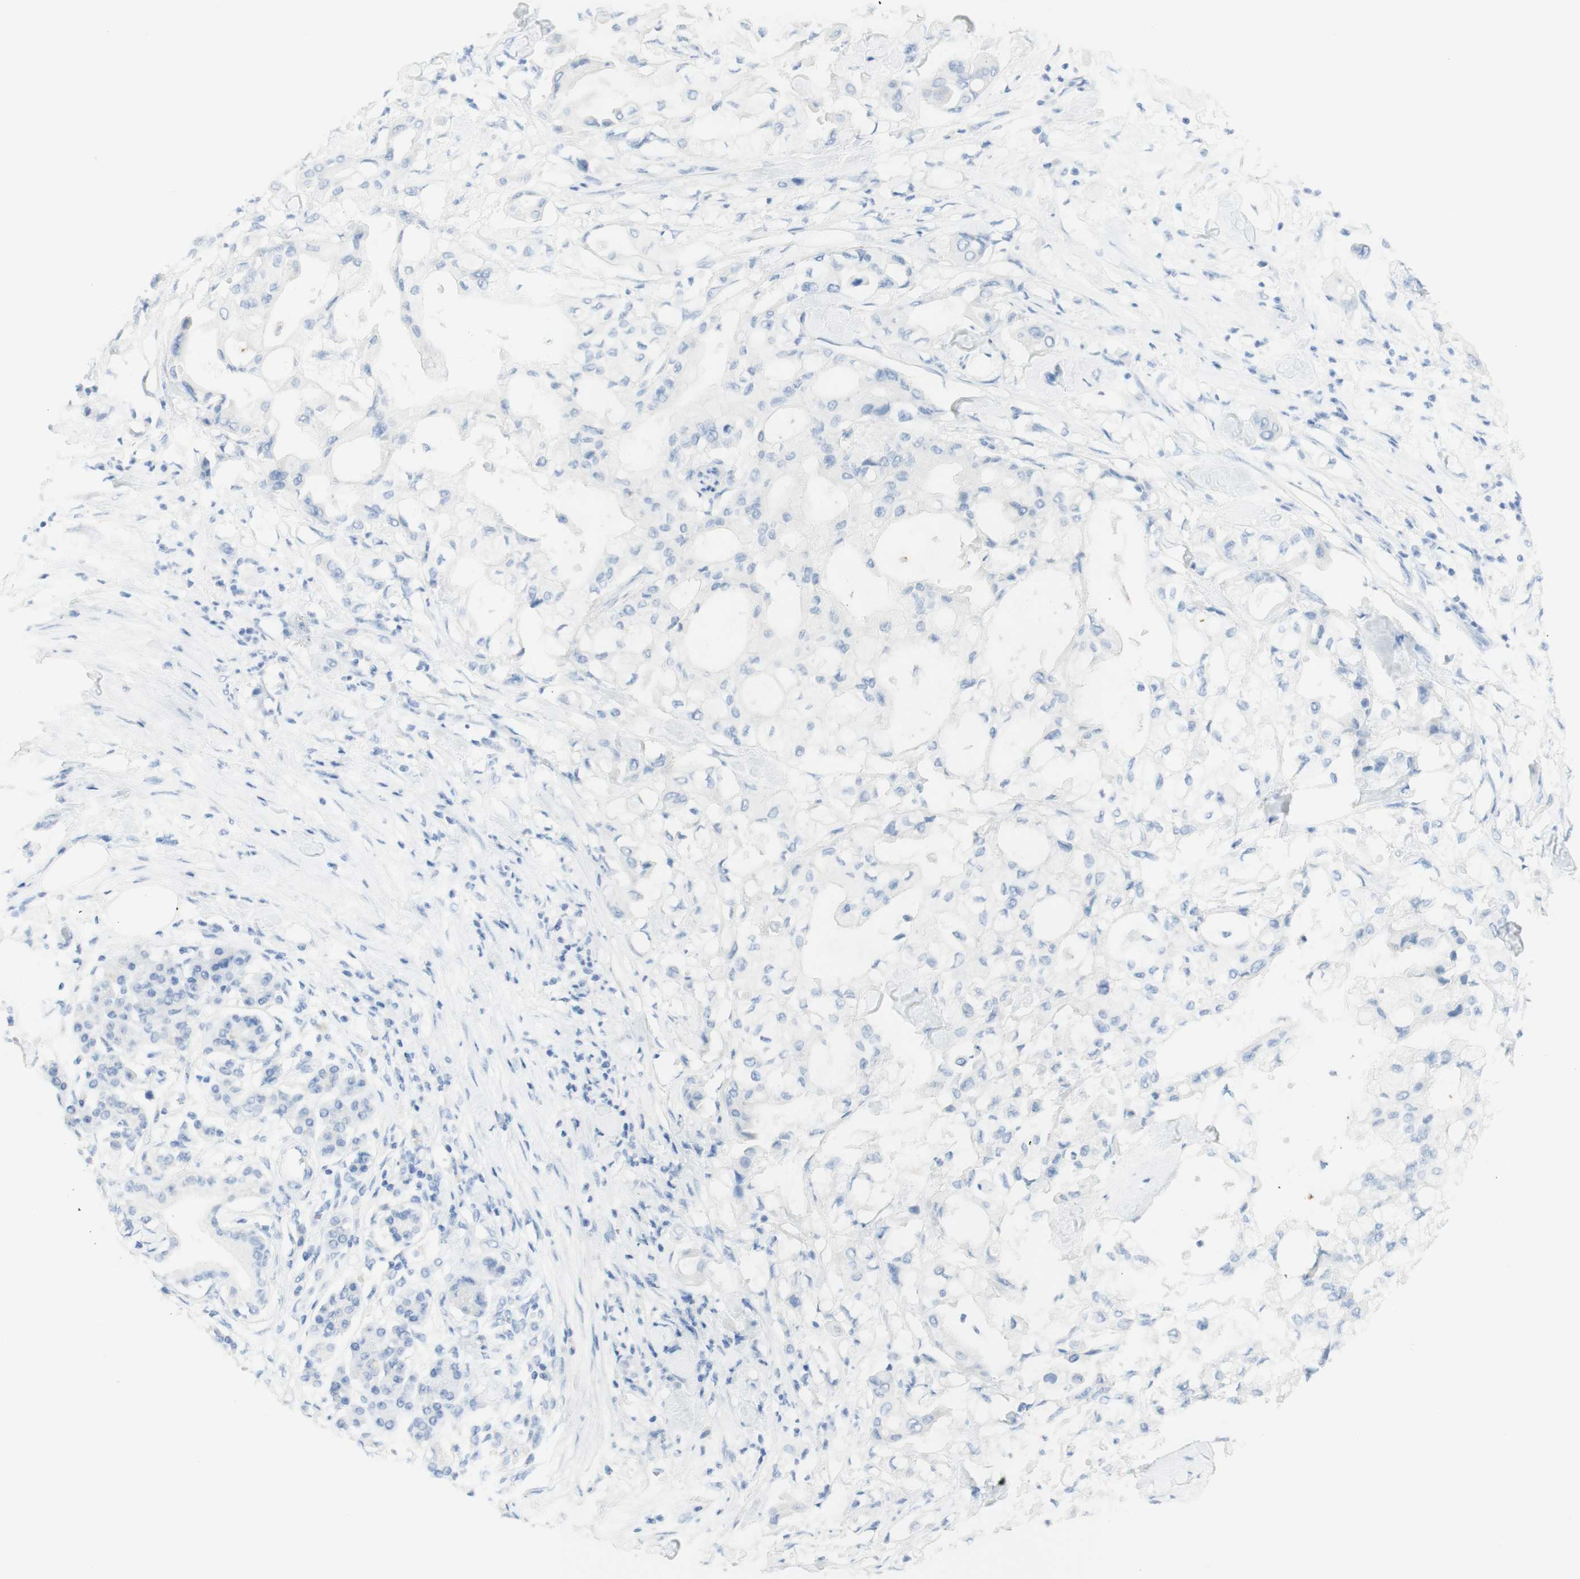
{"staining": {"intensity": "negative", "quantity": "none", "location": "none"}, "tissue": "pancreatic cancer", "cell_type": "Tumor cells", "image_type": "cancer", "snomed": [{"axis": "morphology", "description": "Adenocarcinoma, NOS"}, {"axis": "morphology", "description": "Adenocarcinoma, metastatic, NOS"}, {"axis": "topography", "description": "Lymph node"}, {"axis": "topography", "description": "Pancreas"}, {"axis": "topography", "description": "Duodenum"}], "caption": "Tumor cells show no significant protein staining in metastatic adenocarcinoma (pancreatic). (Stains: DAB immunohistochemistry with hematoxylin counter stain, Microscopy: brightfield microscopy at high magnification).", "gene": "TPO", "patient": {"sex": "female", "age": 64}}